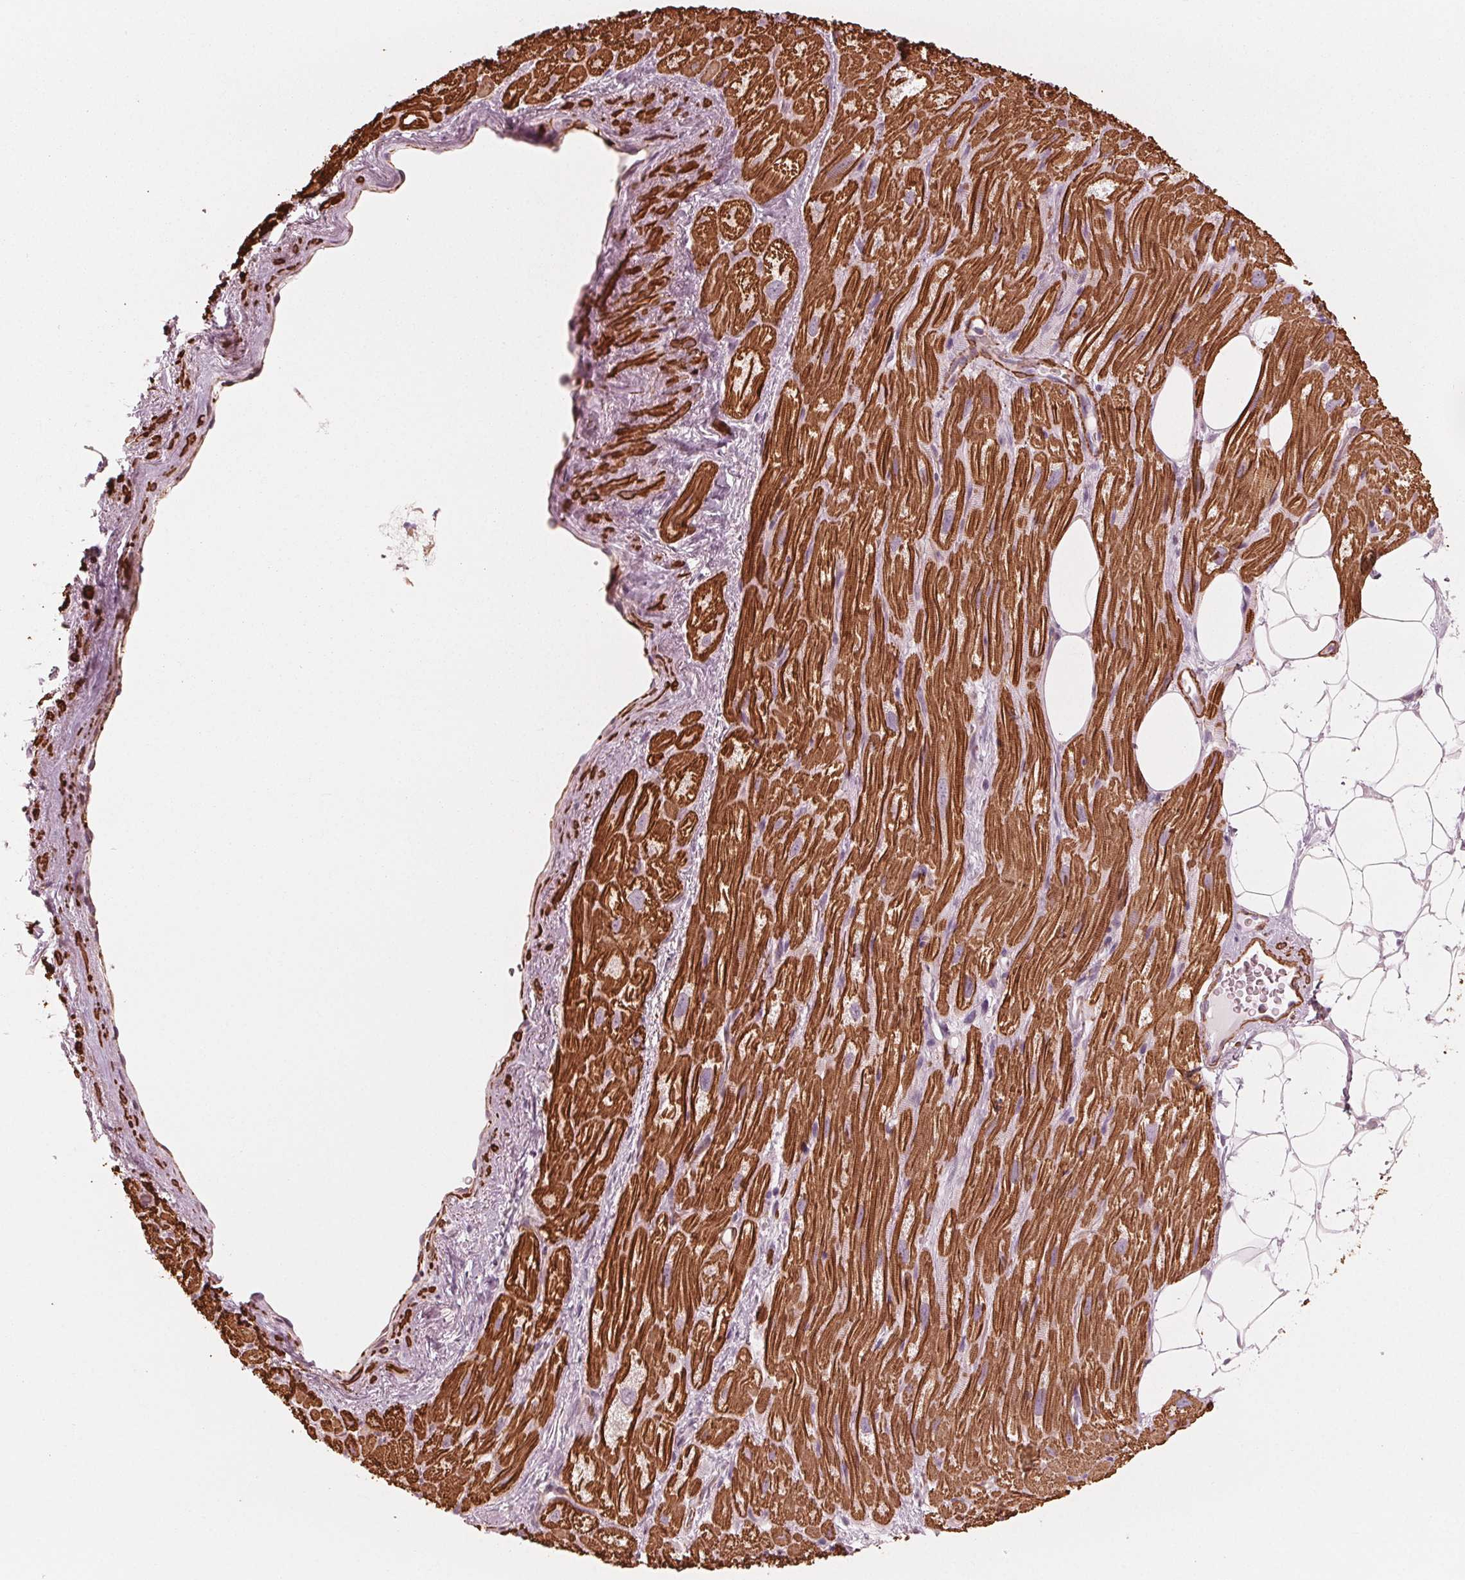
{"staining": {"intensity": "strong", "quantity": ">75%", "location": "cytoplasmic/membranous"}, "tissue": "heart muscle", "cell_type": "Cardiomyocytes", "image_type": "normal", "snomed": [{"axis": "morphology", "description": "Normal tissue, NOS"}, {"axis": "topography", "description": "Heart"}], "caption": "A histopathology image showing strong cytoplasmic/membranous positivity in about >75% of cardiomyocytes in benign heart muscle, as visualized by brown immunohistochemical staining.", "gene": "MIER3", "patient": {"sex": "female", "age": 69}}